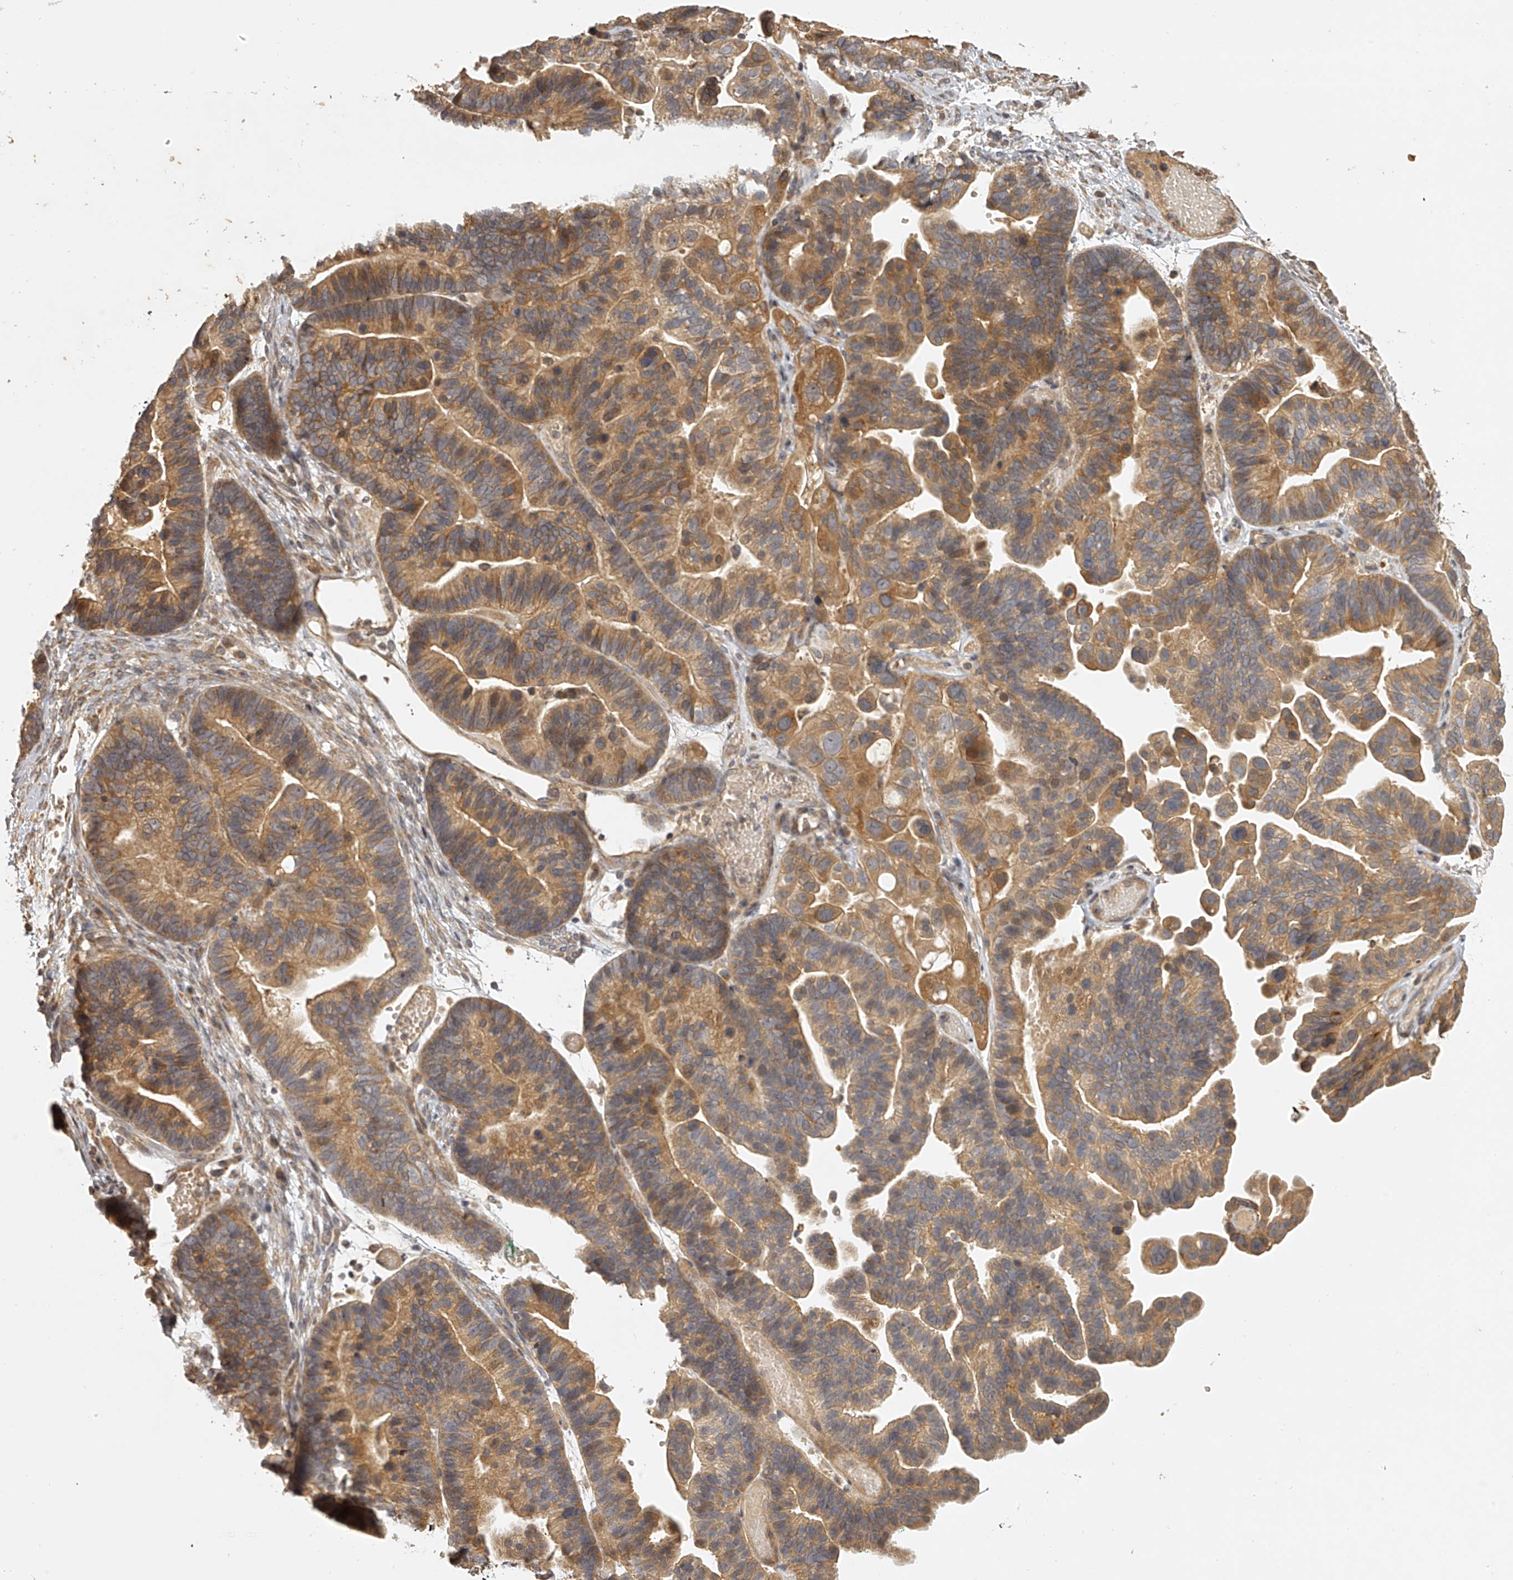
{"staining": {"intensity": "moderate", "quantity": ">75%", "location": "cytoplasmic/membranous"}, "tissue": "ovarian cancer", "cell_type": "Tumor cells", "image_type": "cancer", "snomed": [{"axis": "morphology", "description": "Cystadenocarcinoma, serous, NOS"}, {"axis": "topography", "description": "Ovary"}], "caption": "Immunohistochemistry (IHC) (DAB (3,3'-diaminobenzidine)) staining of human ovarian cancer (serous cystadenocarcinoma) reveals moderate cytoplasmic/membranous protein staining in about >75% of tumor cells.", "gene": "NFS1", "patient": {"sex": "female", "age": 56}}